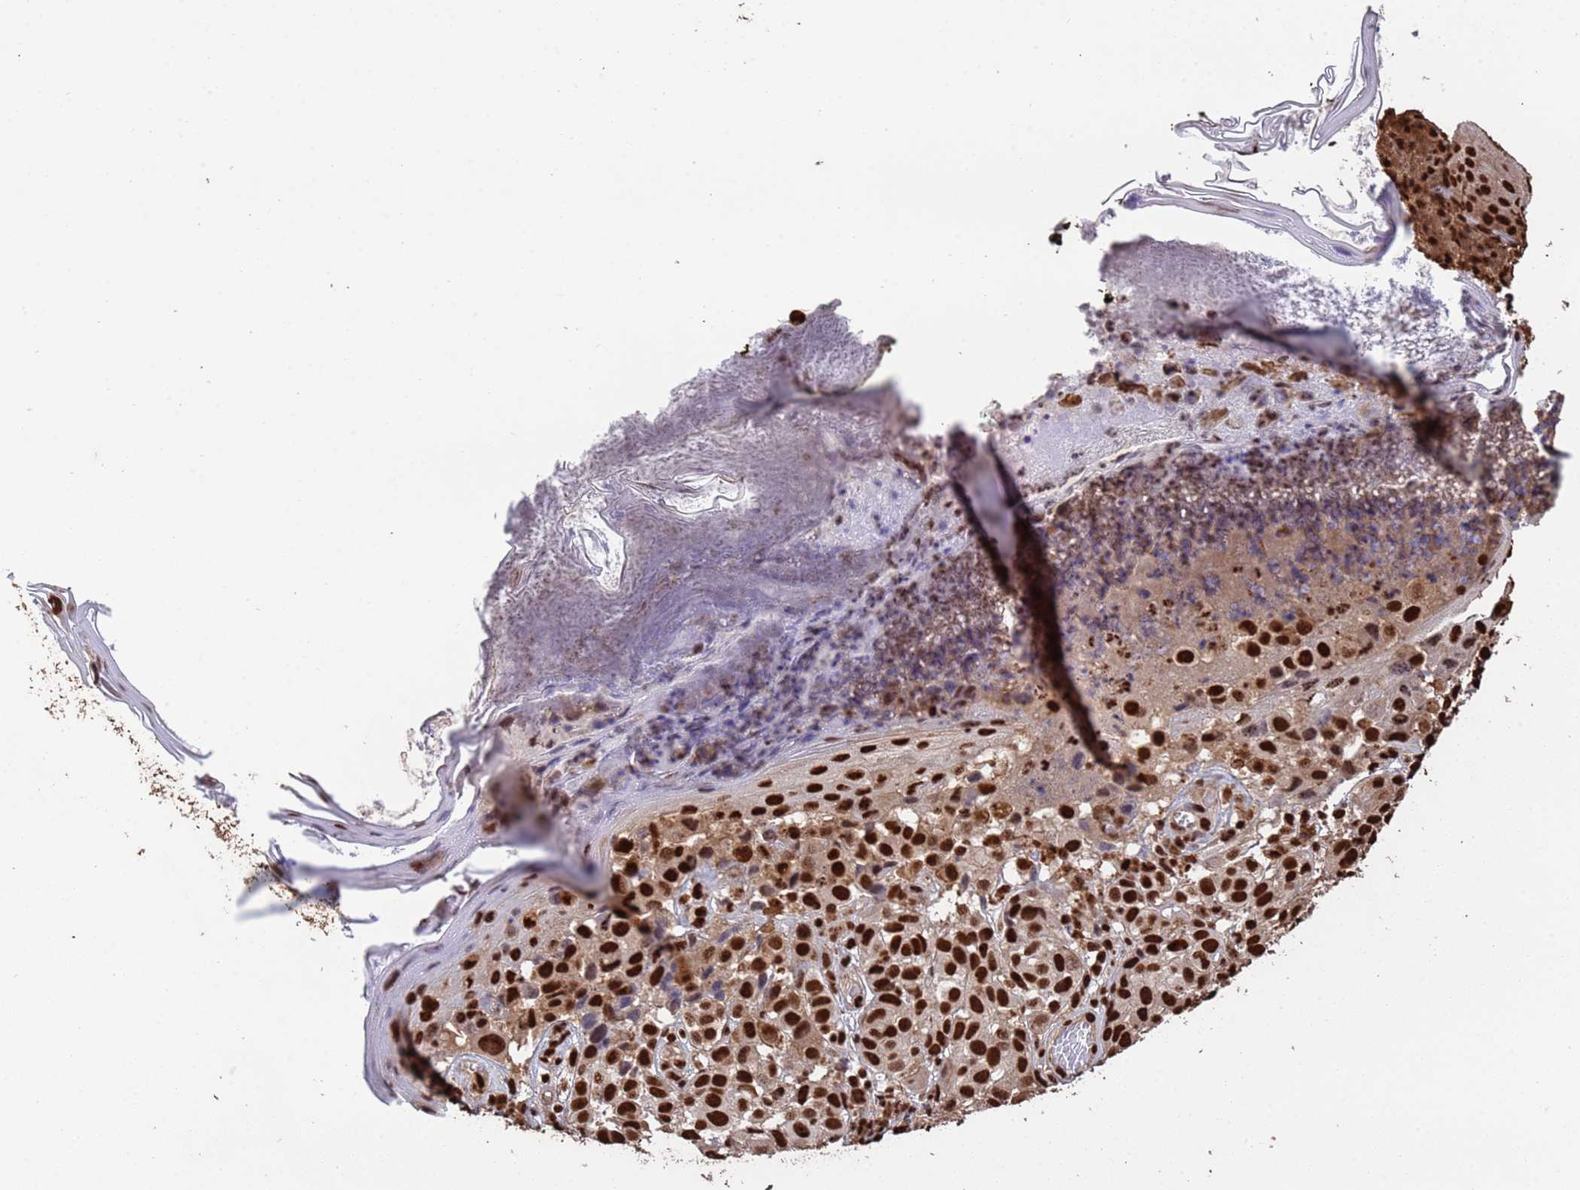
{"staining": {"intensity": "strong", "quantity": ">75%", "location": "nuclear"}, "tissue": "melanoma", "cell_type": "Tumor cells", "image_type": "cancer", "snomed": [{"axis": "morphology", "description": "Malignant melanoma, NOS"}, {"axis": "topography", "description": "Skin"}], "caption": "Strong nuclear expression is present in about >75% of tumor cells in malignant melanoma.", "gene": "SUMO4", "patient": {"sex": "male", "age": 38}}